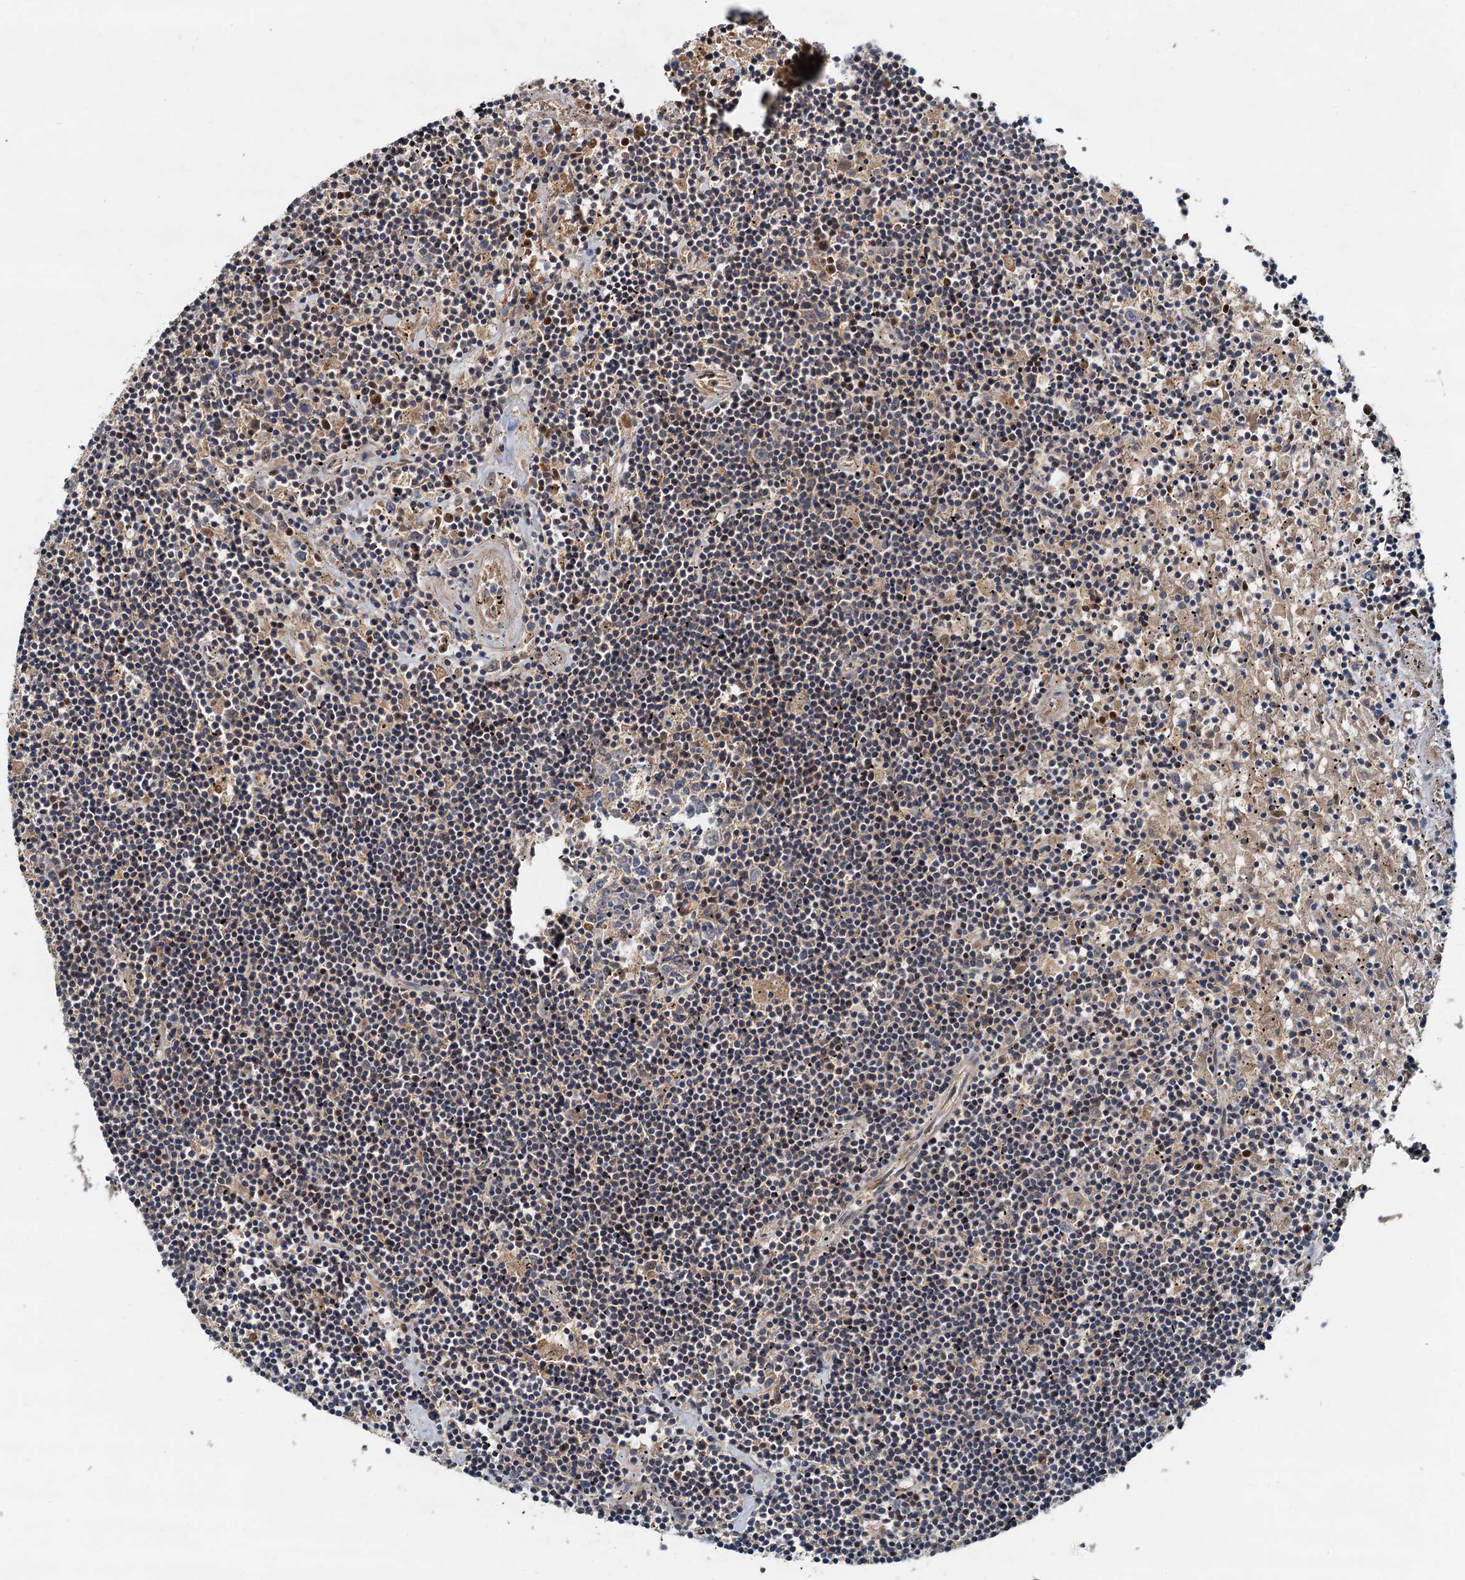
{"staining": {"intensity": "negative", "quantity": "none", "location": "none"}, "tissue": "lymphoma", "cell_type": "Tumor cells", "image_type": "cancer", "snomed": [{"axis": "morphology", "description": "Malignant lymphoma, non-Hodgkin's type, Low grade"}, {"axis": "topography", "description": "Spleen"}], "caption": "Lymphoma stained for a protein using immunohistochemistry exhibits no positivity tumor cells.", "gene": "CEP68", "patient": {"sex": "male", "age": 76}}